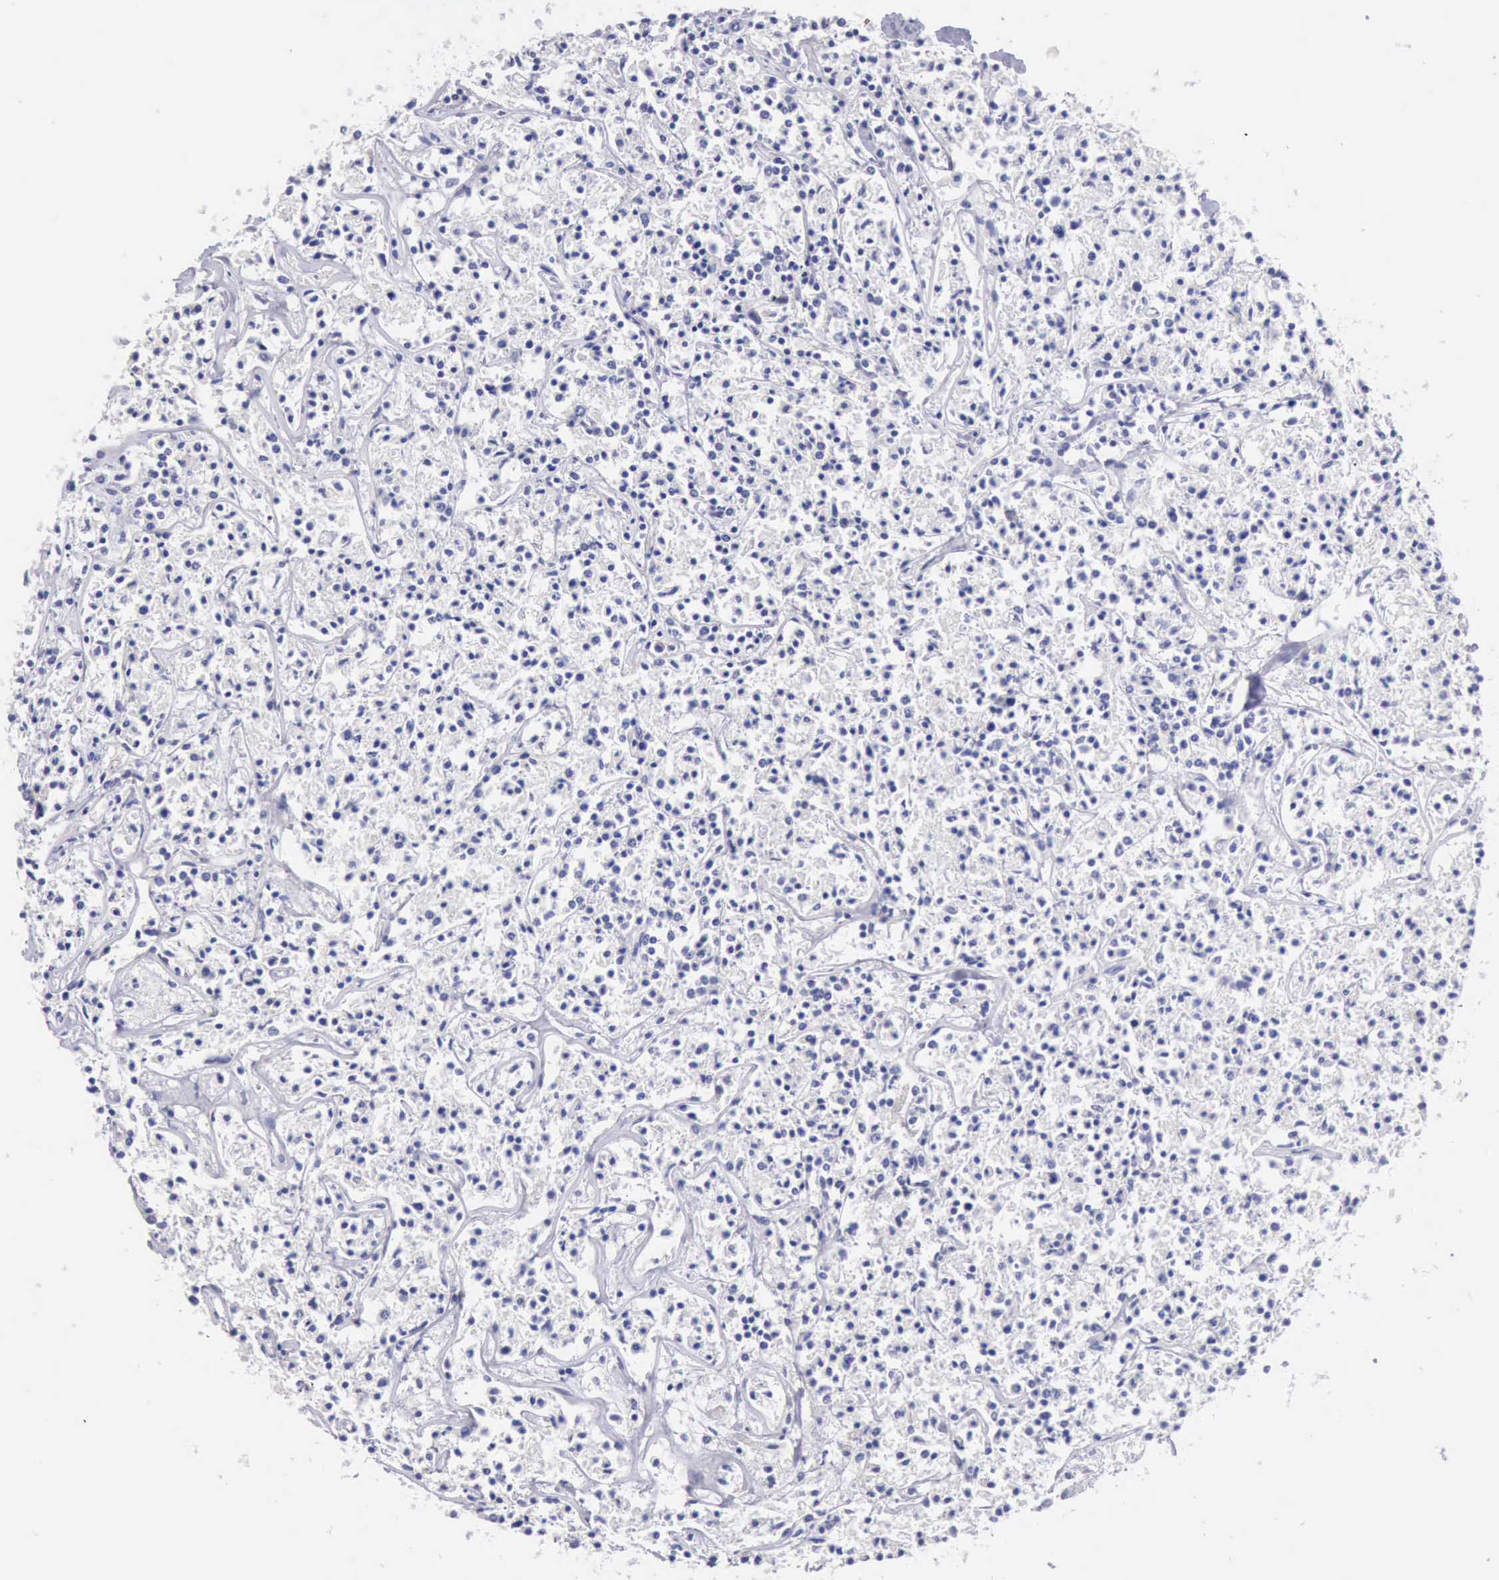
{"staining": {"intensity": "negative", "quantity": "none", "location": "none"}, "tissue": "lymphoma", "cell_type": "Tumor cells", "image_type": "cancer", "snomed": [{"axis": "morphology", "description": "Malignant lymphoma, non-Hodgkin's type, Low grade"}, {"axis": "topography", "description": "Small intestine"}], "caption": "Tumor cells are negative for brown protein staining in malignant lymphoma, non-Hodgkin's type (low-grade).", "gene": "KCND1", "patient": {"sex": "female", "age": 59}}